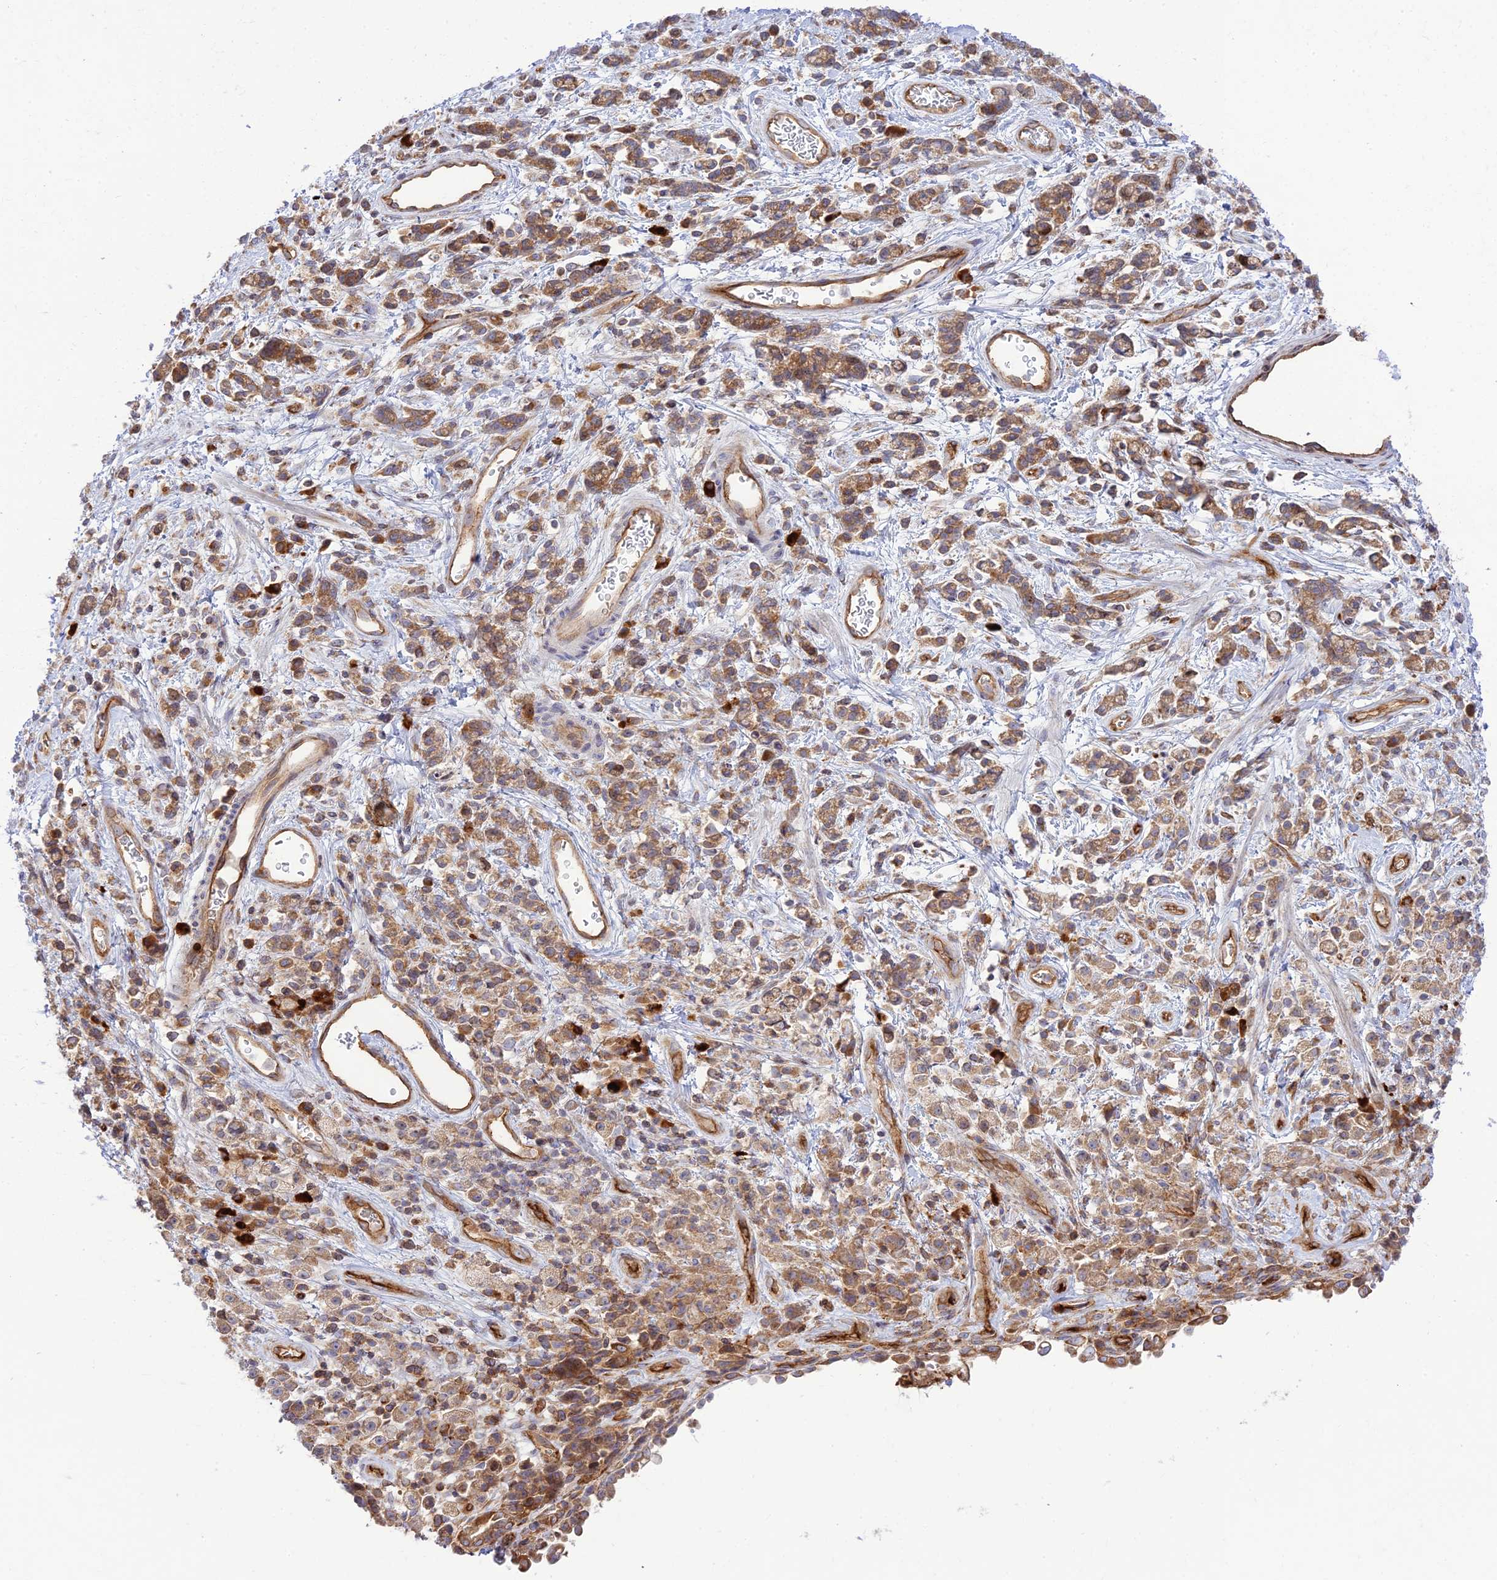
{"staining": {"intensity": "moderate", "quantity": ">75%", "location": "cytoplasmic/membranous"}, "tissue": "stomach cancer", "cell_type": "Tumor cells", "image_type": "cancer", "snomed": [{"axis": "morphology", "description": "Adenocarcinoma, NOS"}, {"axis": "topography", "description": "Stomach"}], "caption": "Tumor cells exhibit moderate cytoplasmic/membranous positivity in about >75% of cells in stomach adenocarcinoma. (IHC, brightfield microscopy, high magnification).", "gene": "PIMREG", "patient": {"sex": "female", "age": 60}}